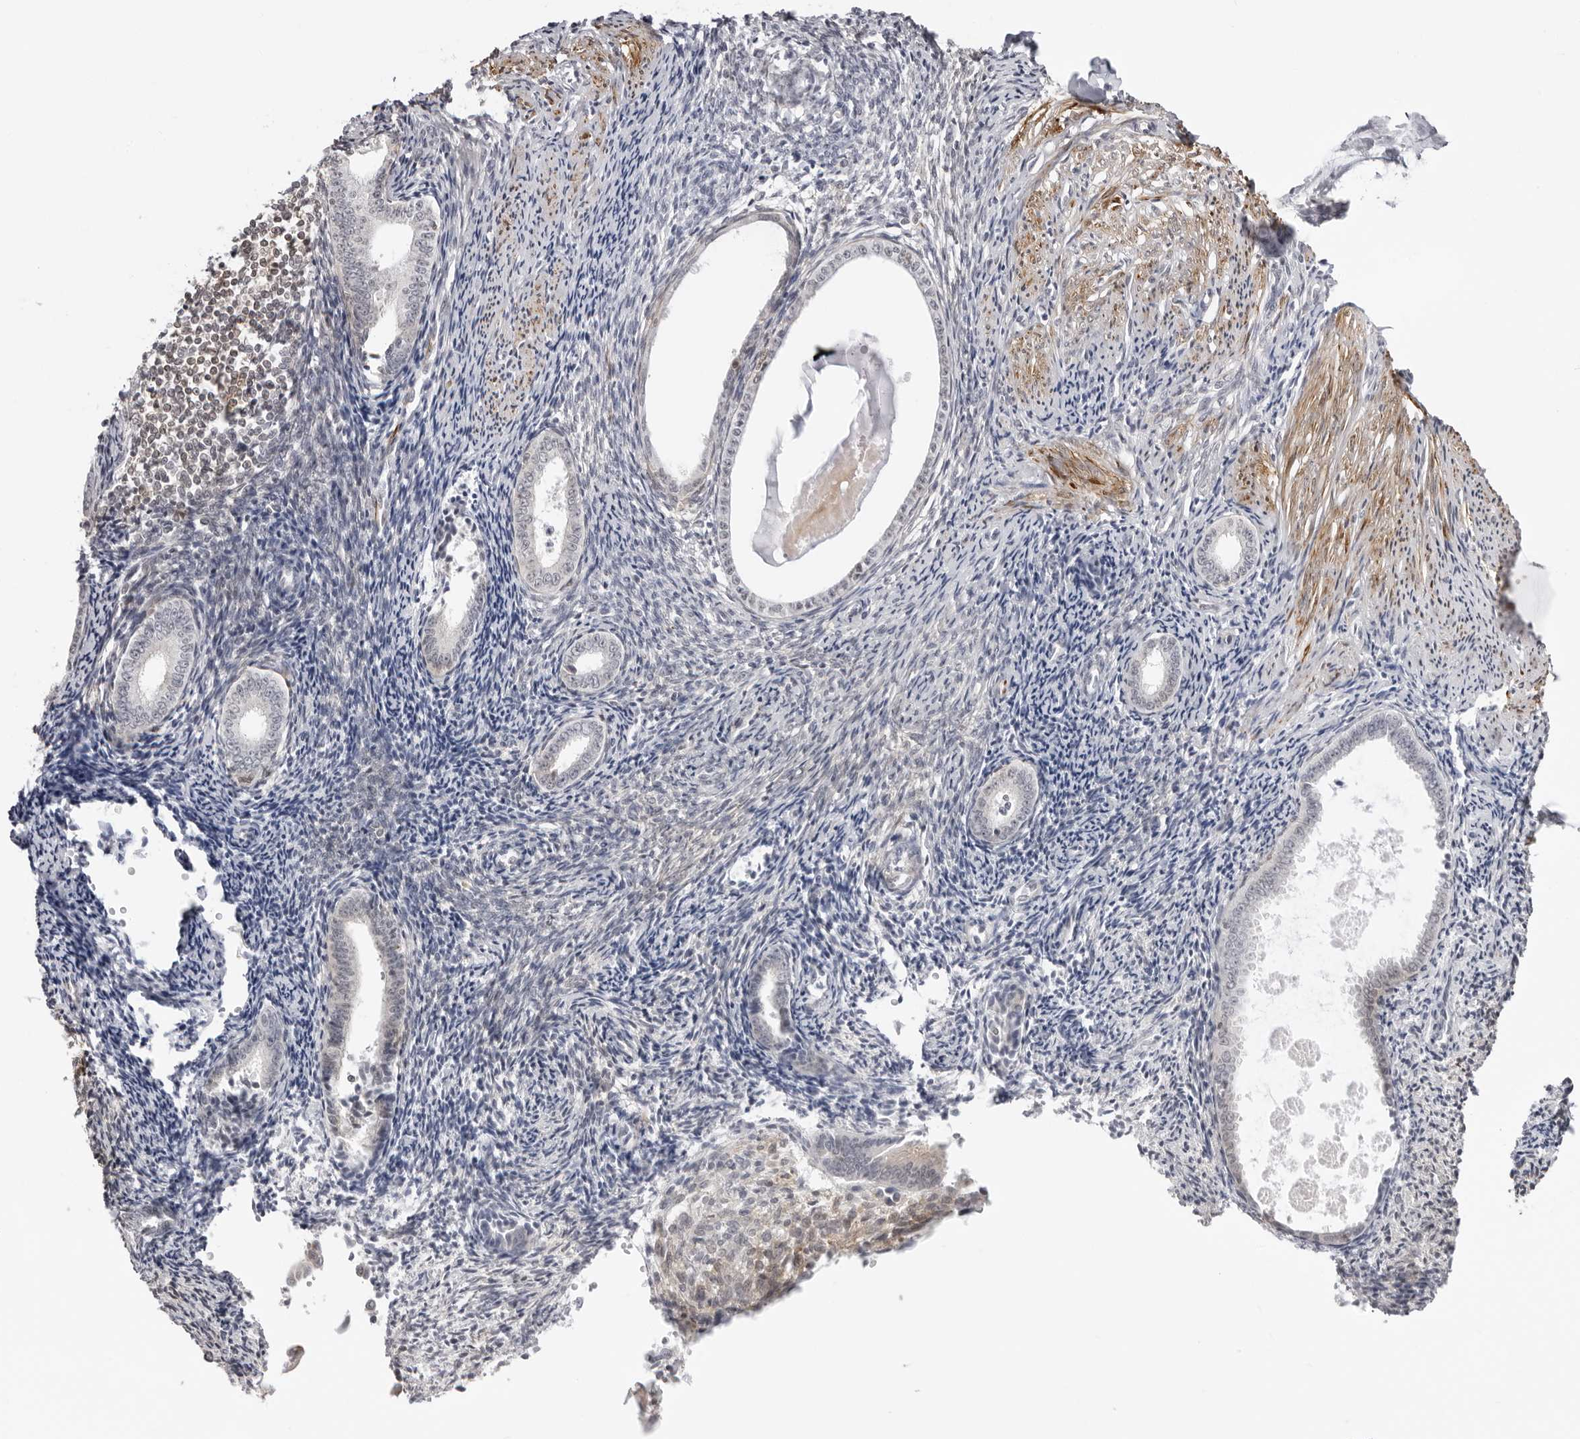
{"staining": {"intensity": "negative", "quantity": "none", "location": "none"}, "tissue": "endometrium", "cell_type": "Cells in endometrial stroma", "image_type": "normal", "snomed": [{"axis": "morphology", "description": "Normal tissue, NOS"}, {"axis": "topography", "description": "Endometrium"}], "caption": "This is an immunohistochemistry histopathology image of normal endometrium. There is no positivity in cells in endometrial stroma.", "gene": "UNK", "patient": {"sex": "female", "age": 56}}